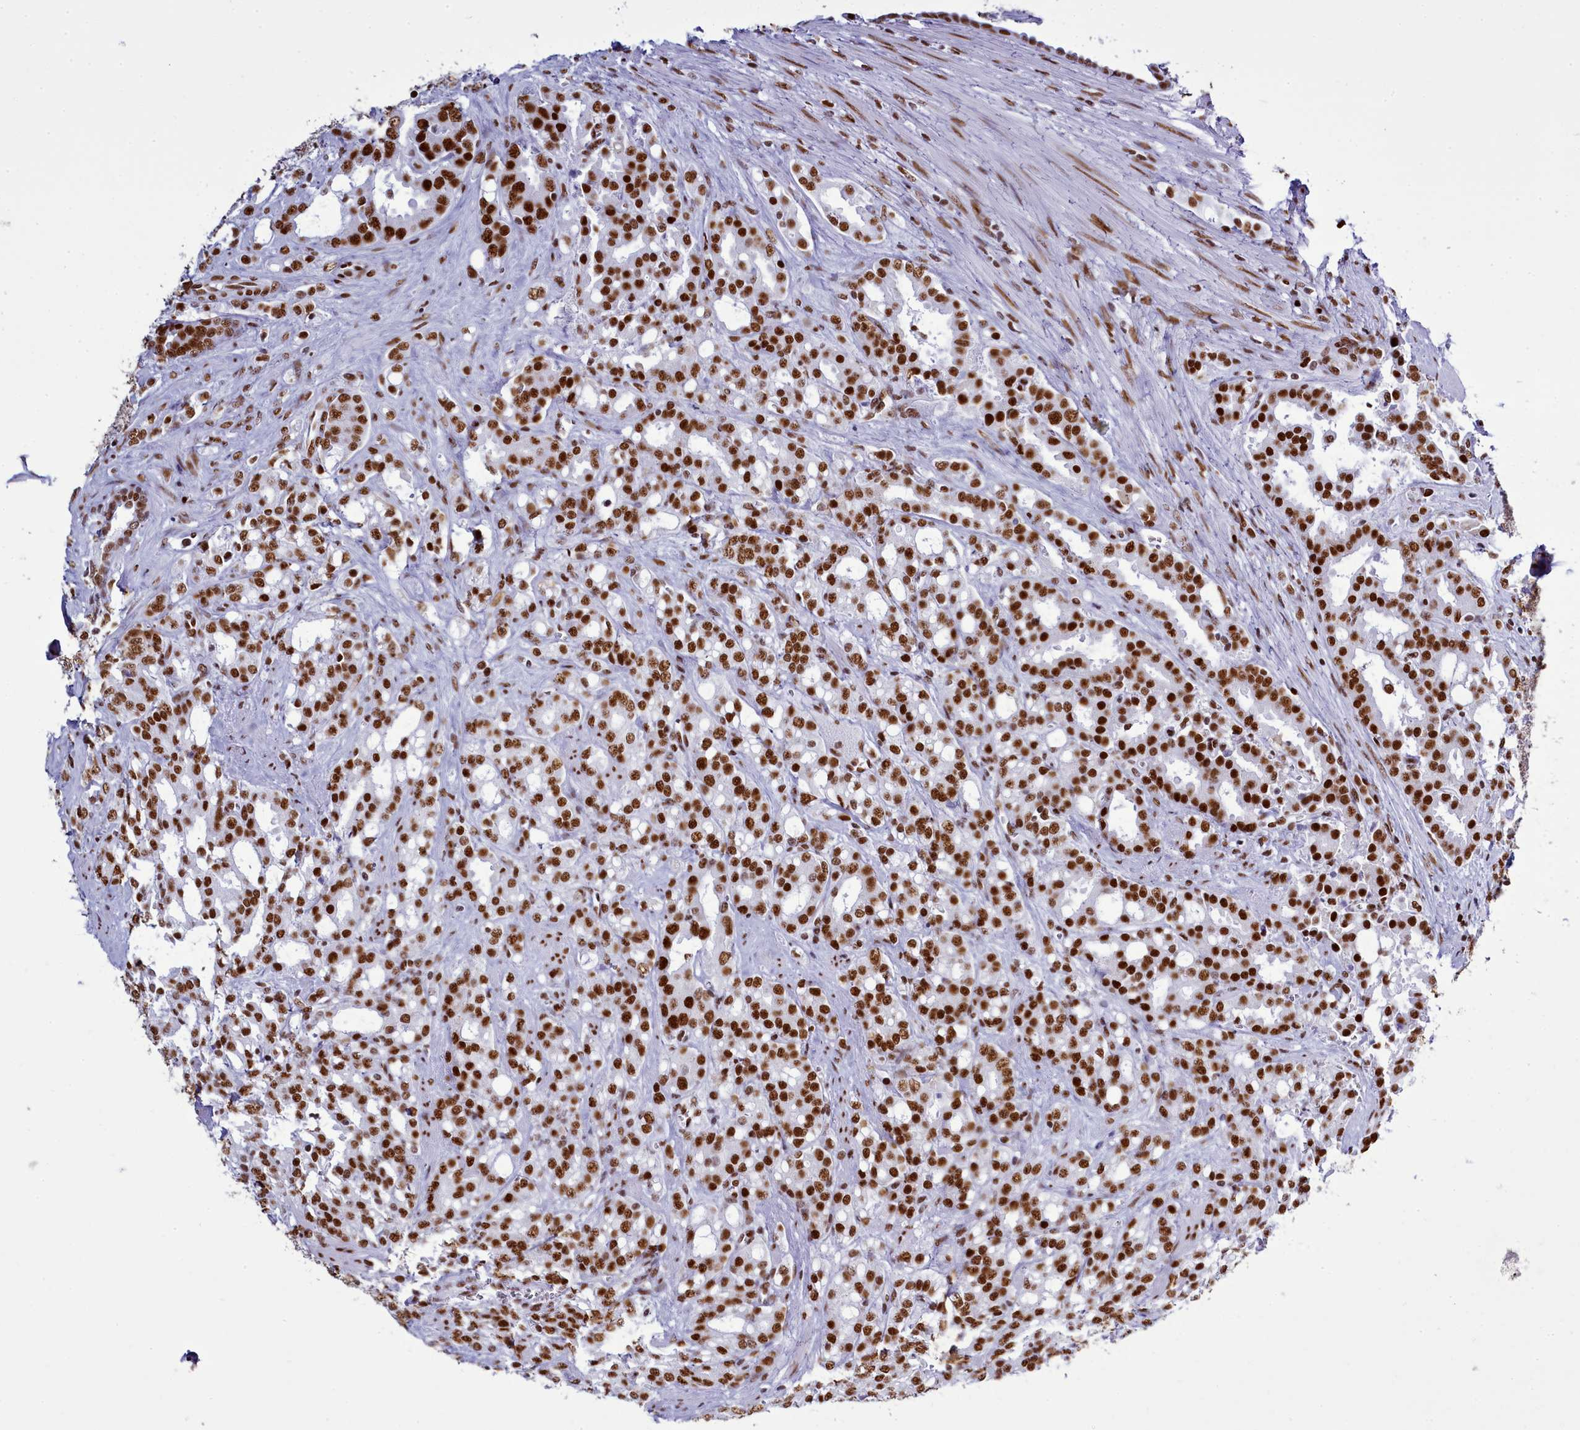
{"staining": {"intensity": "moderate", "quantity": ">75%", "location": "nuclear"}, "tissue": "prostate cancer", "cell_type": "Tumor cells", "image_type": "cancer", "snomed": [{"axis": "morphology", "description": "Adenocarcinoma, High grade"}, {"axis": "topography", "description": "Prostate"}], "caption": "Immunohistochemistry (DAB) staining of prostate cancer (high-grade adenocarcinoma) demonstrates moderate nuclear protein expression in about >75% of tumor cells.", "gene": "RALY", "patient": {"sex": "male", "age": 72}}